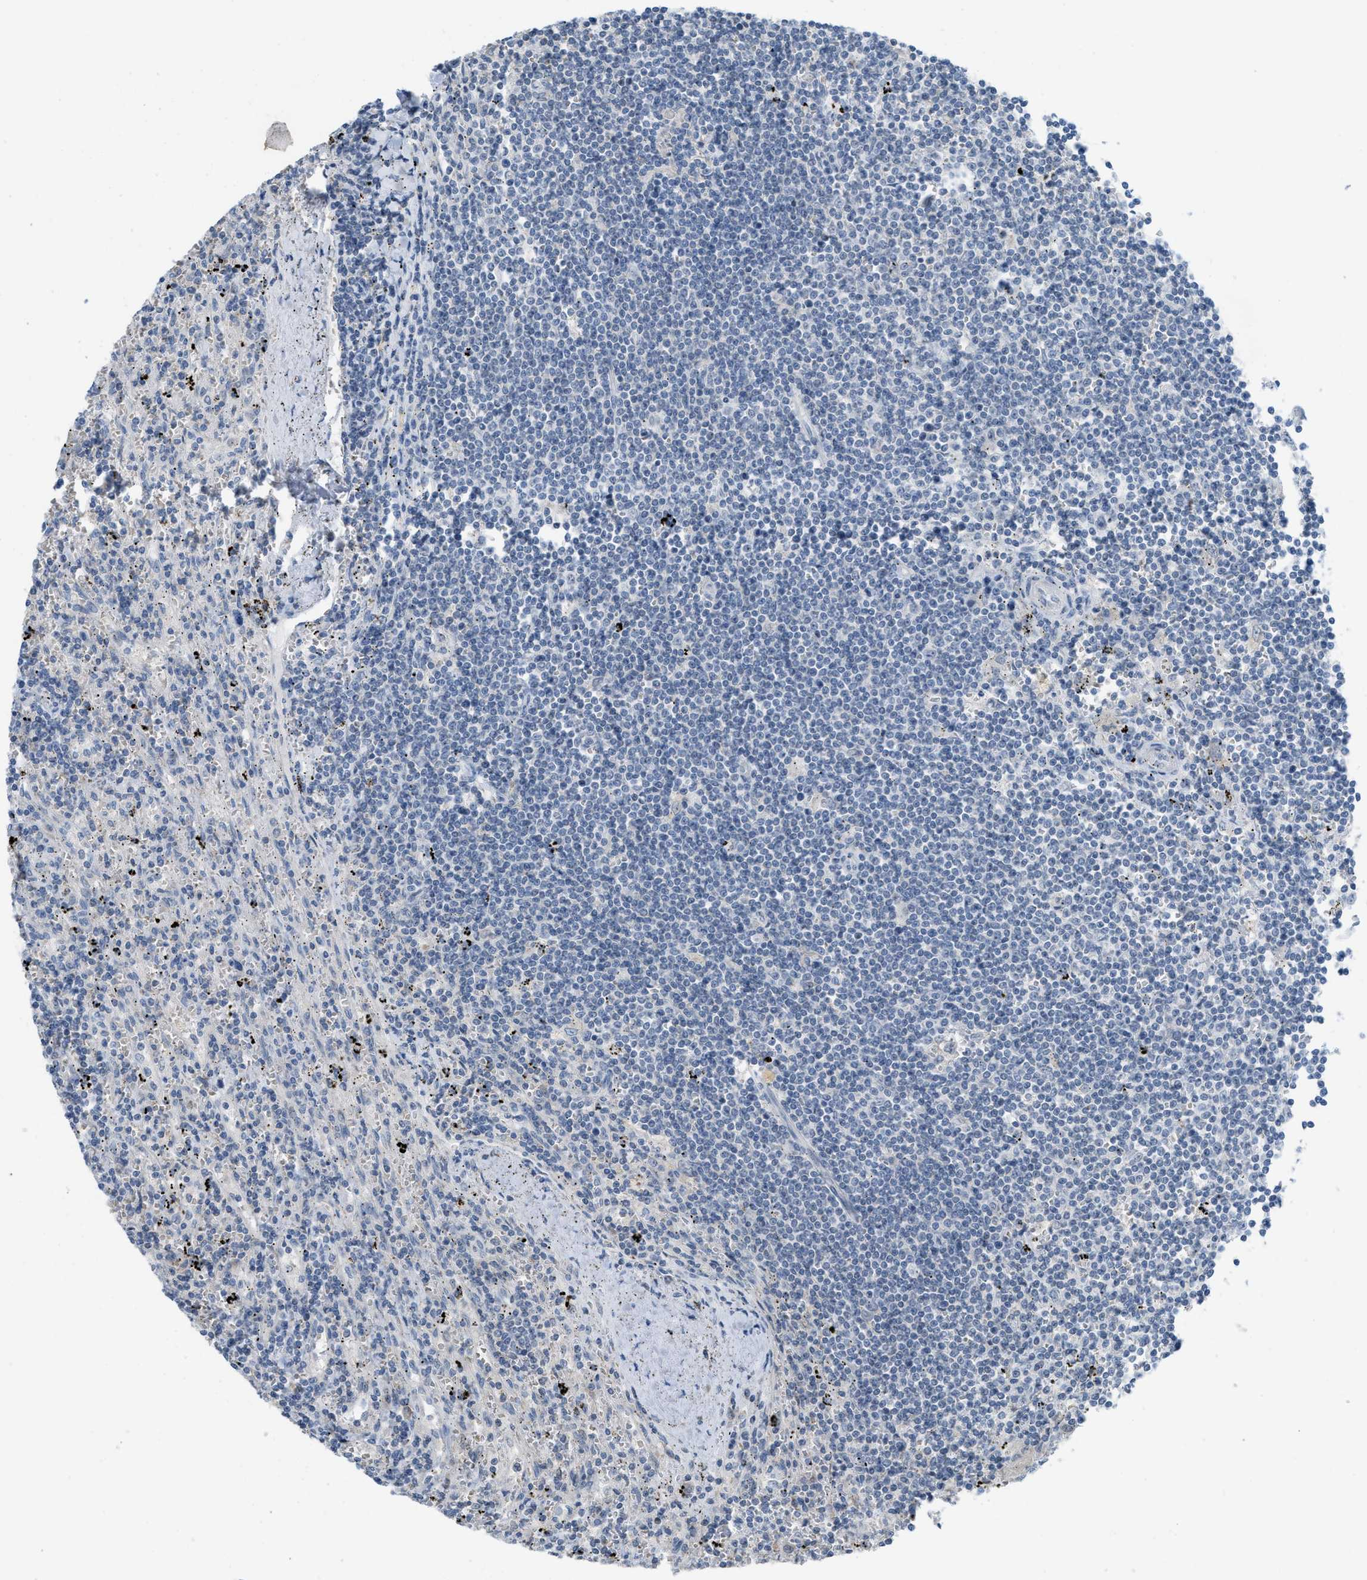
{"staining": {"intensity": "negative", "quantity": "none", "location": "none"}, "tissue": "lymphoma", "cell_type": "Tumor cells", "image_type": "cancer", "snomed": [{"axis": "morphology", "description": "Malignant lymphoma, non-Hodgkin's type, Low grade"}, {"axis": "topography", "description": "Spleen"}], "caption": "Protein analysis of lymphoma displays no significant positivity in tumor cells.", "gene": "TXNDC2", "patient": {"sex": "male", "age": 76}}